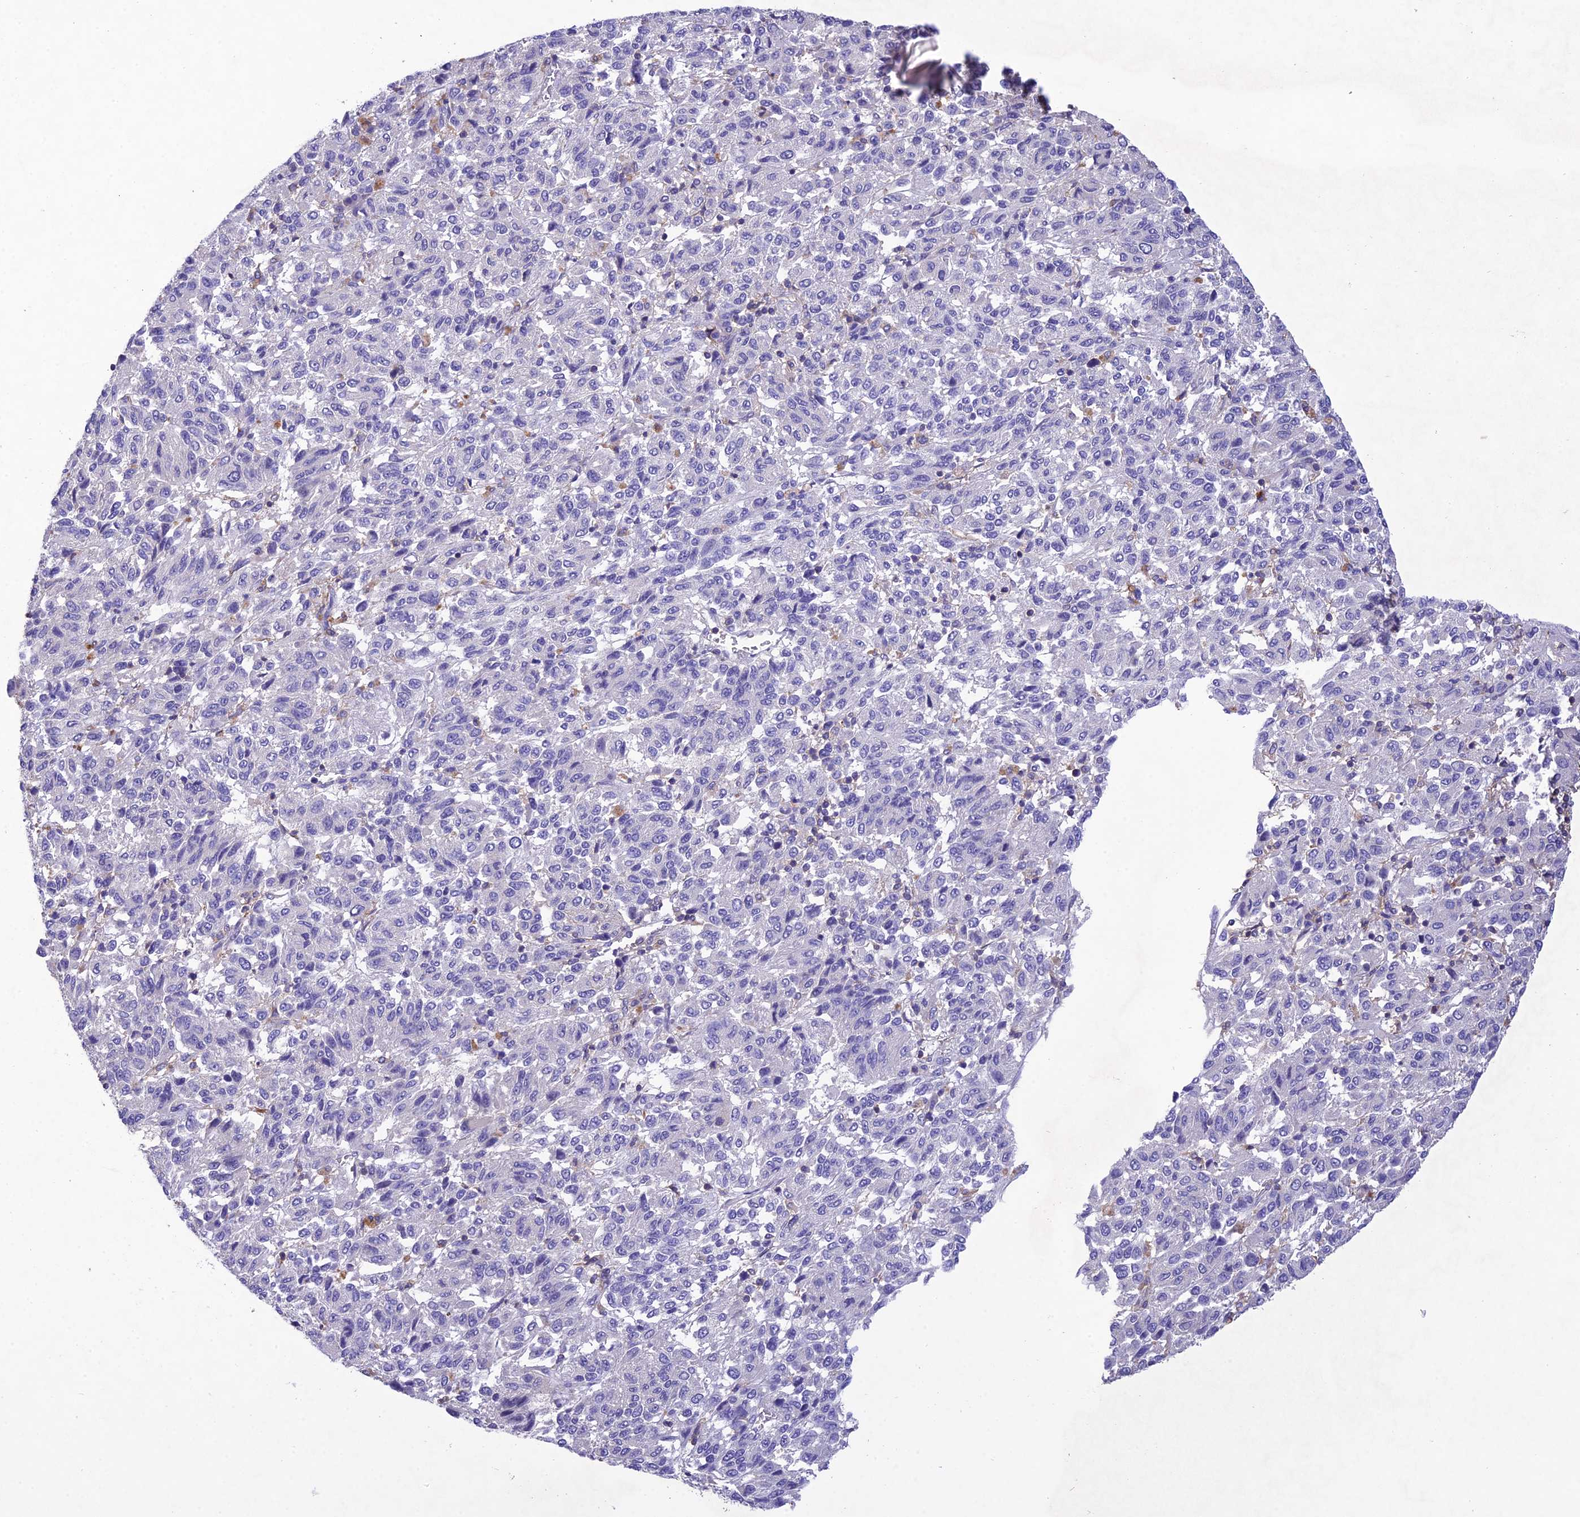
{"staining": {"intensity": "negative", "quantity": "none", "location": "none"}, "tissue": "melanoma", "cell_type": "Tumor cells", "image_type": "cancer", "snomed": [{"axis": "morphology", "description": "Malignant melanoma, Metastatic site"}, {"axis": "topography", "description": "Lung"}], "caption": "Tumor cells show no significant positivity in melanoma.", "gene": "SNX24", "patient": {"sex": "male", "age": 64}}